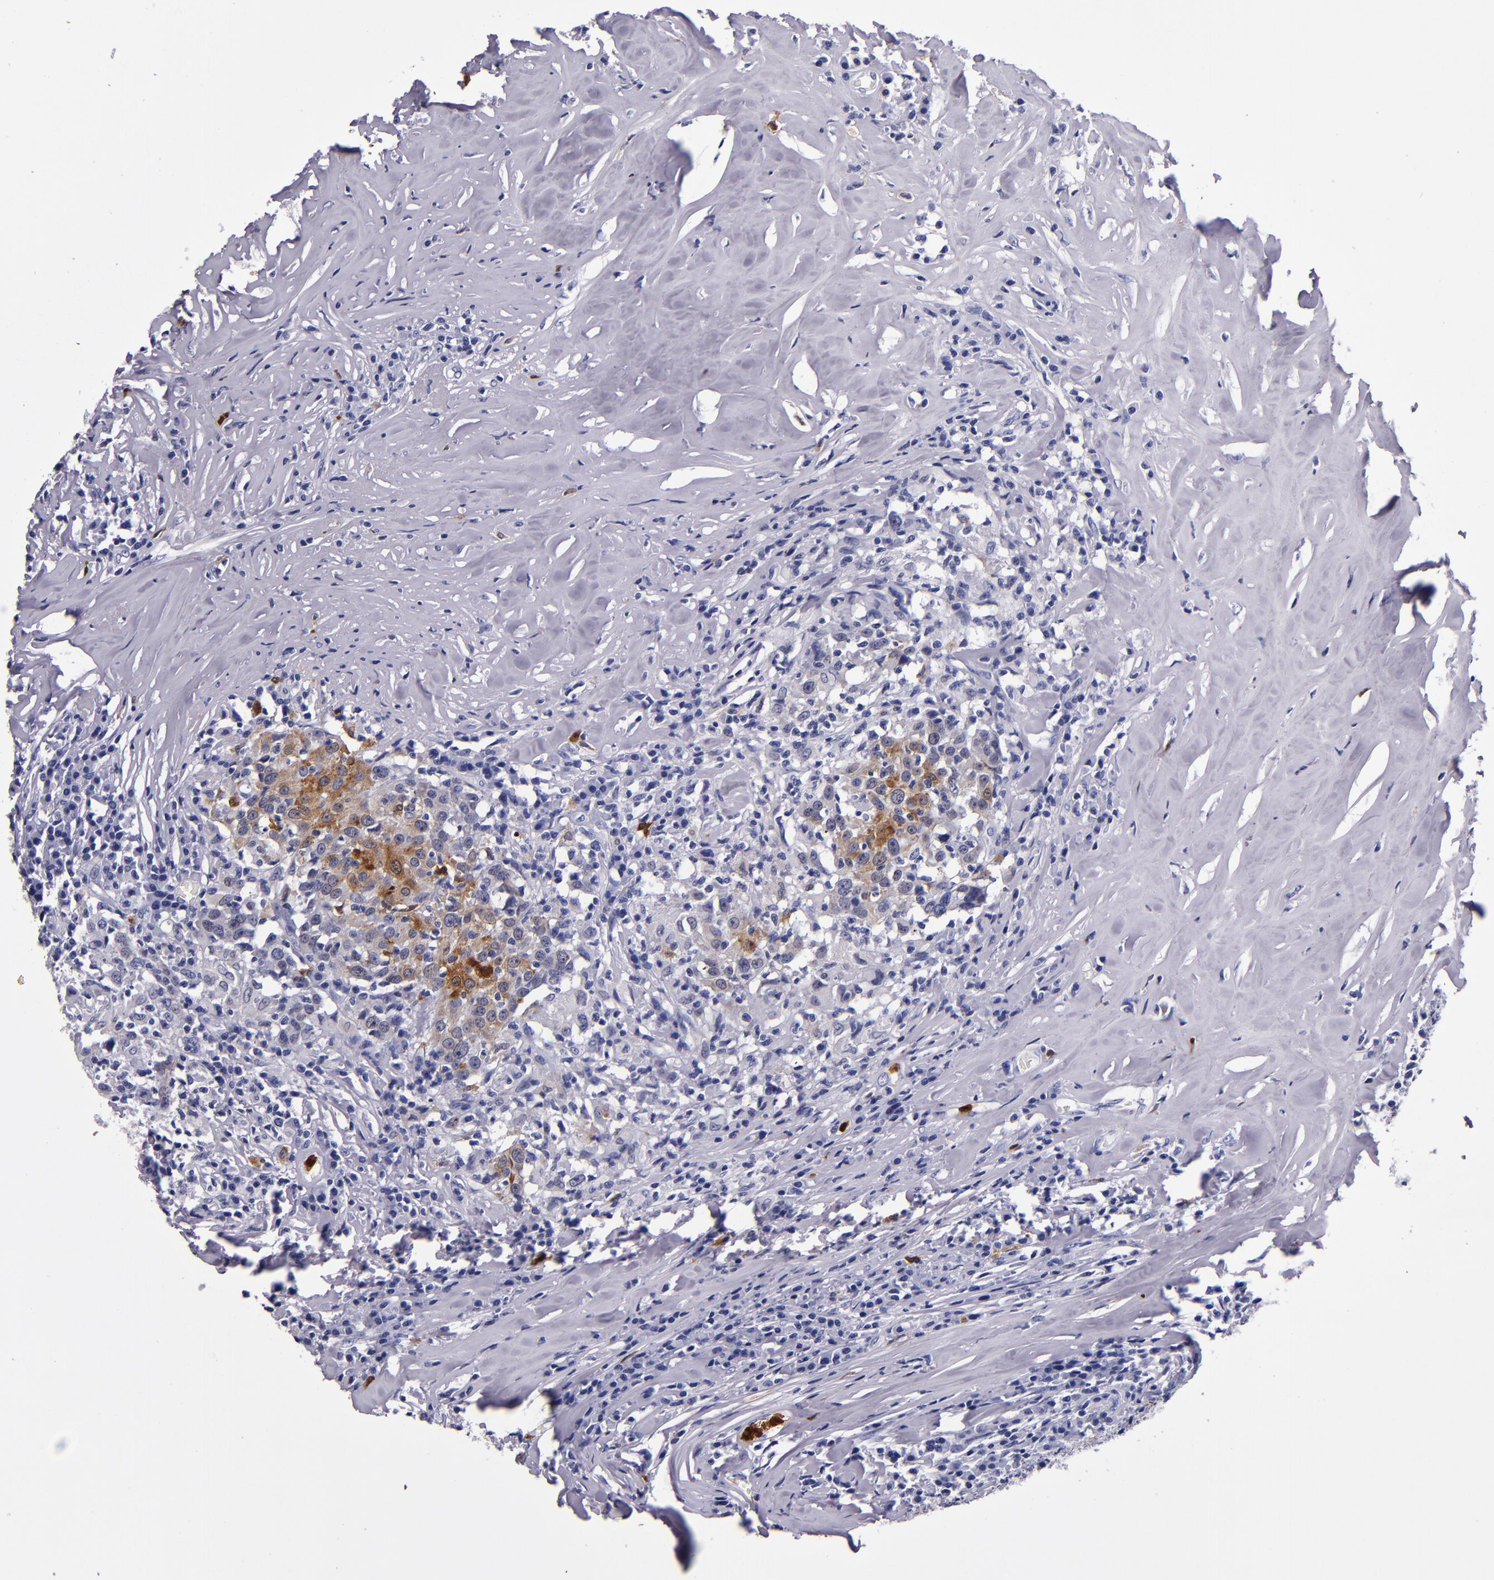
{"staining": {"intensity": "strong", "quantity": ">75%", "location": "cytoplasmic/membranous,nuclear"}, "tissue": "head and neck cancer", "cell_type": "Tumor cells", "image_type": "cancer", "snomed": [{"axis": "morphology", "description": "Adenocarcinoma, NOS"}, {"axis": "topography", "description": "Salivary gland"}, {"axis": "topography", "description": "Head-Neck"}], "caption": "Head and neck adenocarcinoma stained with a brown dye demonstrates strong cytoplasmic/membranous and nuclear positive positivity in about >75% of tumor cells.", "gene": "S100A8", "patient": {"sex": "female", "age": 65}}